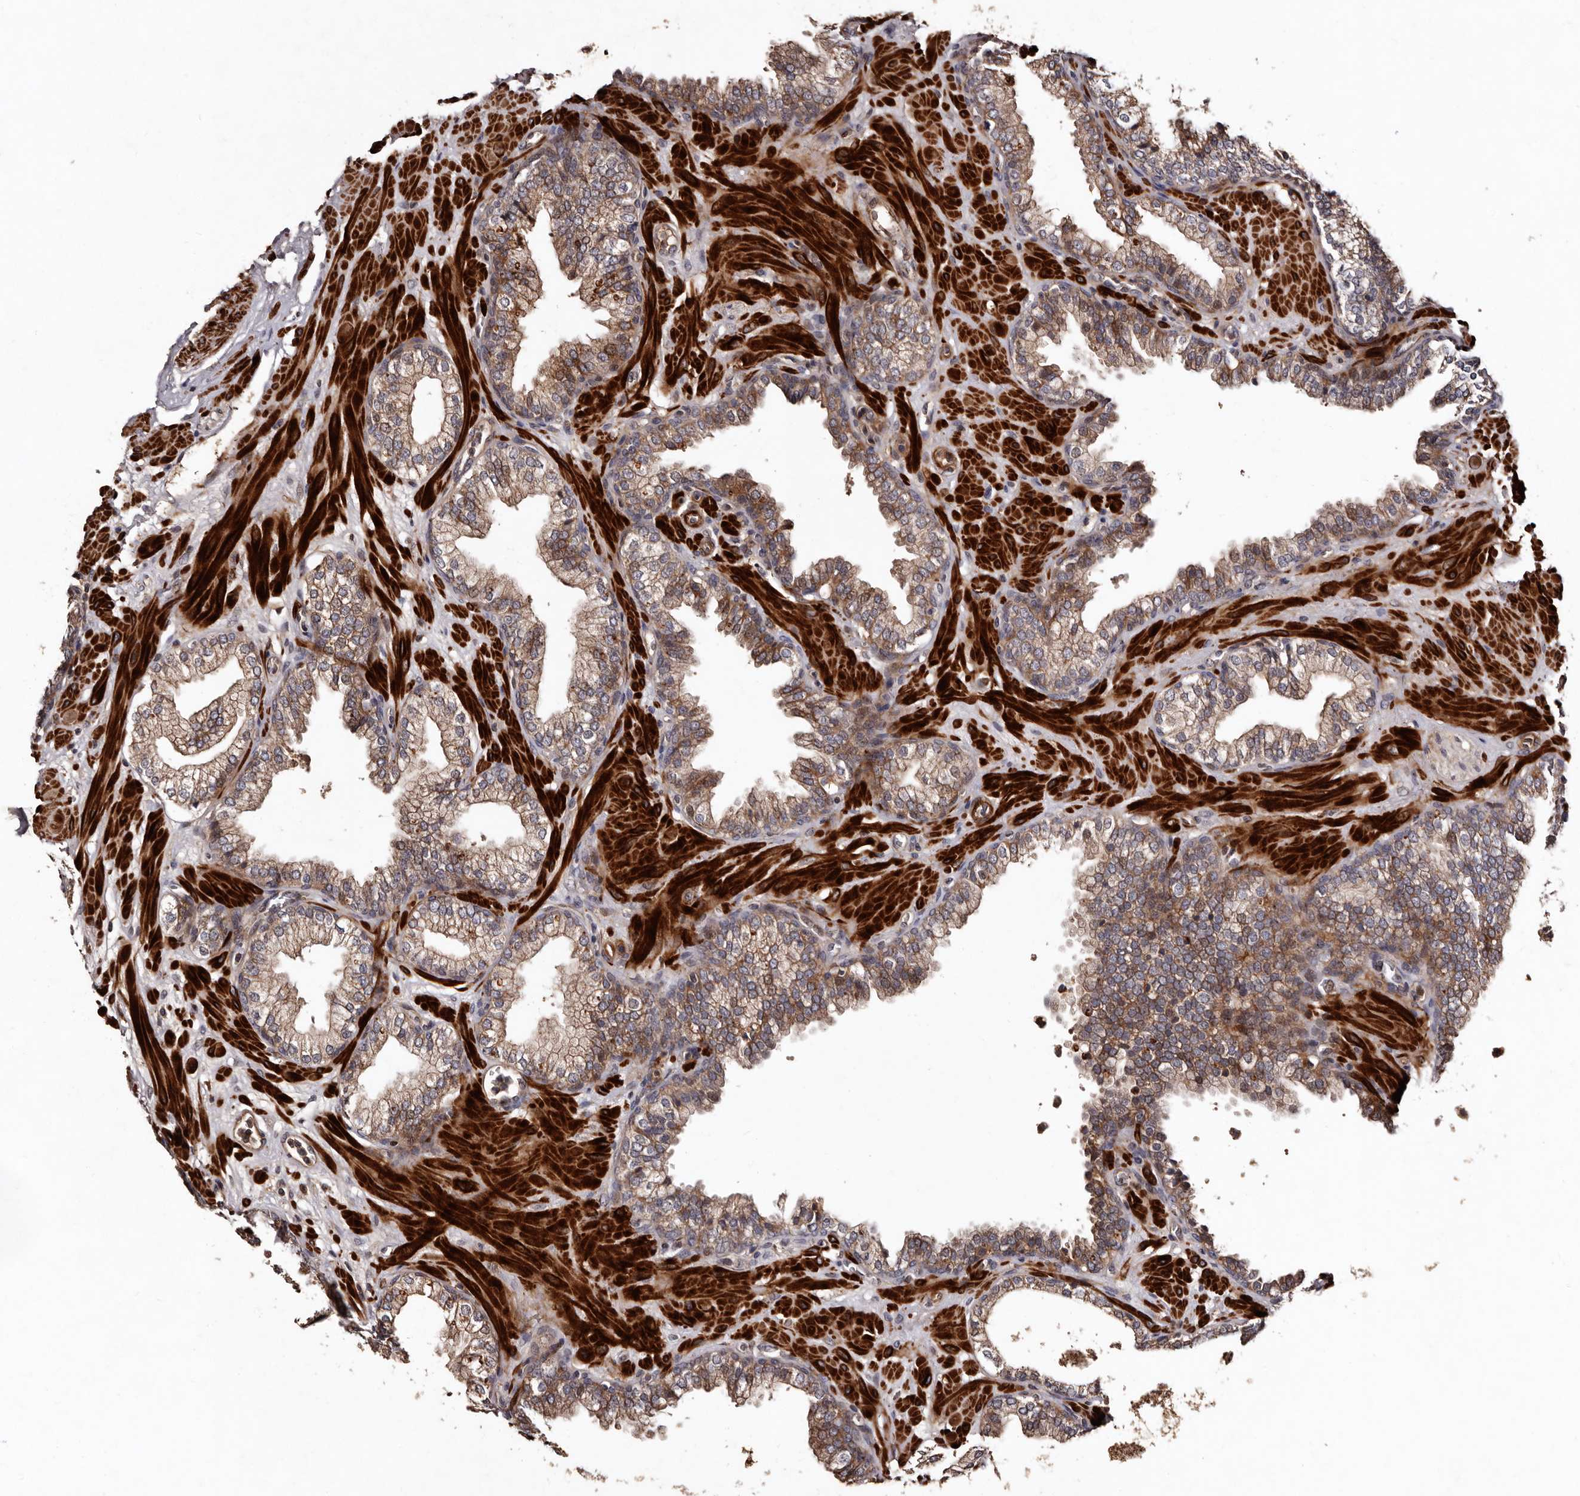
{"staining": {"intensity": "moderate", "quantity": ">75%", "location": "cytoplasmic/membranous"}, "tissue": "prostate", "cell_type": "Glandular cells", "image_type": "normal", "snomed": [{"axis": "morphology", "description": "Normal tissue, NOS"}, {"axis": "morphology", "description": "Urothelial carcinoma, Low grade"}, {"axis": "topography", "description": "Urinary bladder"}, {"axis": "topography", "description": "Prostate"}], "caption": "IHC of unremarkable prostate shows medium levels of moderate cytoplasmic/membranous staining in approximately >75% of glandular cells.", "gene": "PRKD3", "patient": {"sex": "male", "age": 60}}